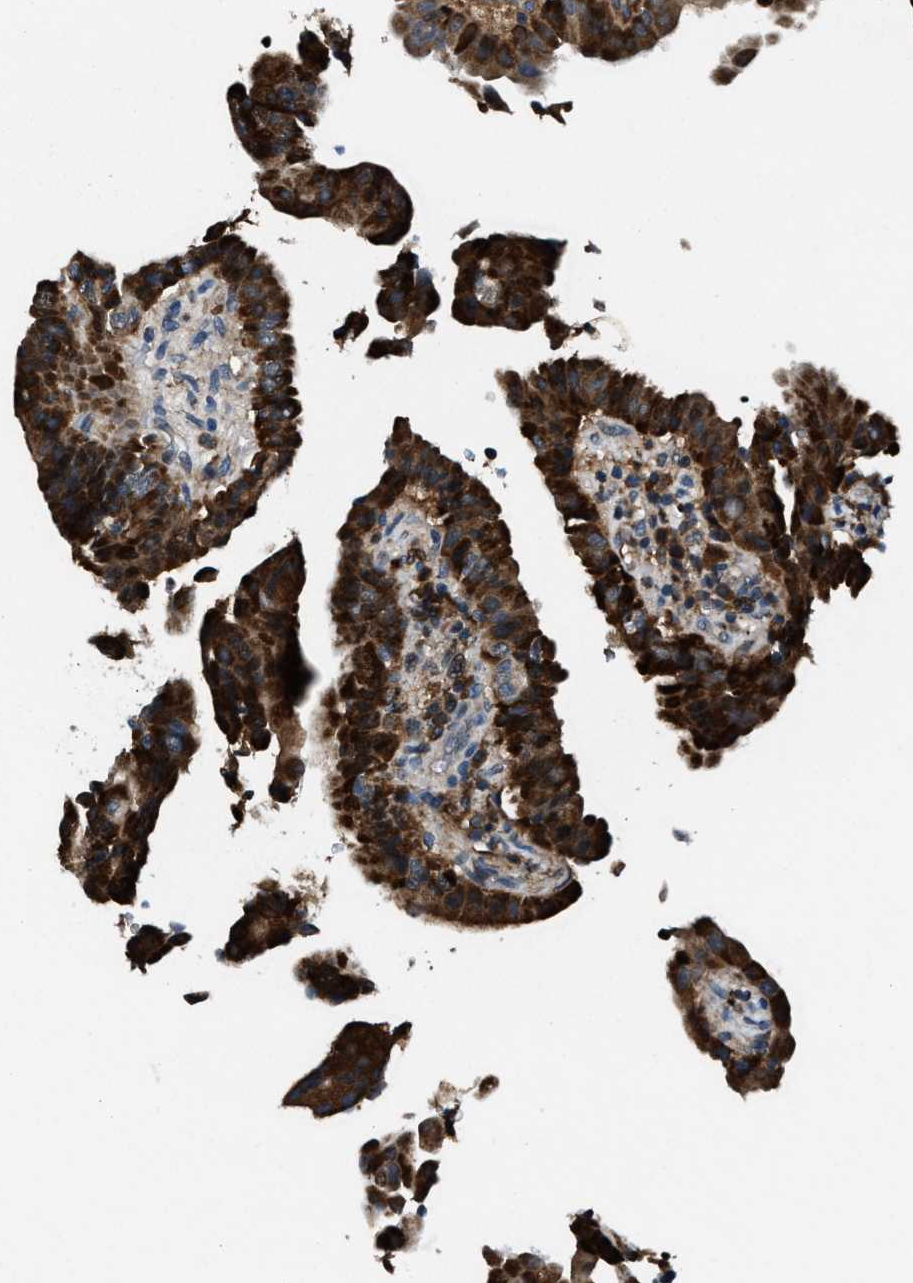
{"staining": {"intensity": "strong", "quantity": ">75%", "location": "cytoplasmic/membranous"}, "tissue": "thyroid cancer", "cell_type": "Tumor cells", "image_type": "cancer", "snomed": [{"axis": "morphology", "description": "Papillary adenocarcinoma, NOS"}, {"axis": "topography", "description": "Thyroid gland"}], "caption": "Strong cytoplasmic/membranous positivity for a protein is present in about >75% of tumor cells of thyroid papillary adenocarcinoma using immunohistochemistry.", "gene": "FAM221A", "patient": {"sex": "male", "age": 33}}